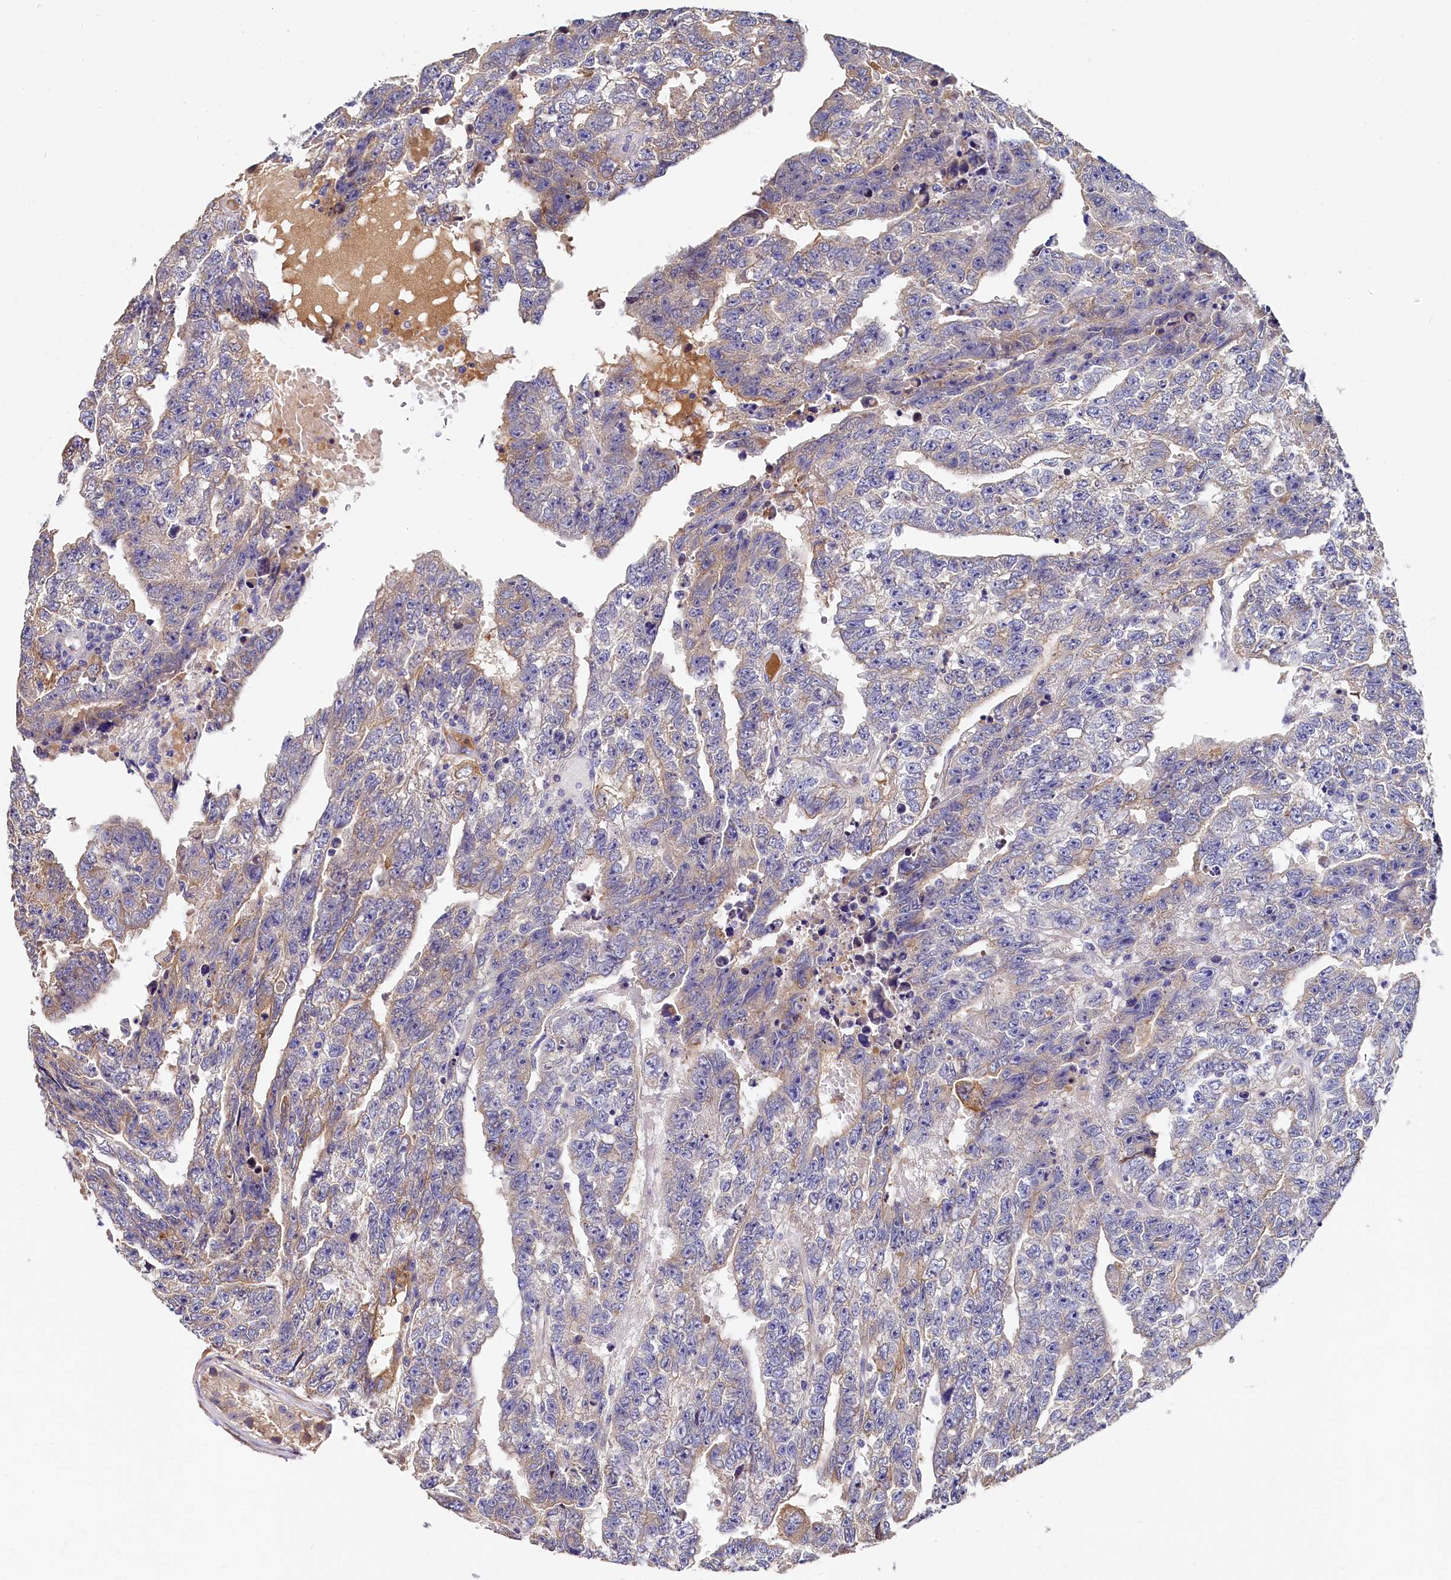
{"staining": {"intensity": "weak", "quantity": "<25%", "location": "cytoplasmic/membranous"}, "tissue": "testis cancer", "cell_type": "Tumor cells", "image_type": "cancer", "snomed": [{"axis": "morphology", "description": "Carcinoma, Embryonal, NOS"}, {"axis": "topography", "description": "Testis"}], "caption": "Tumor cells are negative for brown protein staining in testis cancer. (DAB immunohistochemistry (IHC), high magnification).", "gene": "EPS8L2", "patient": {"sex": "male", "age": 25}}